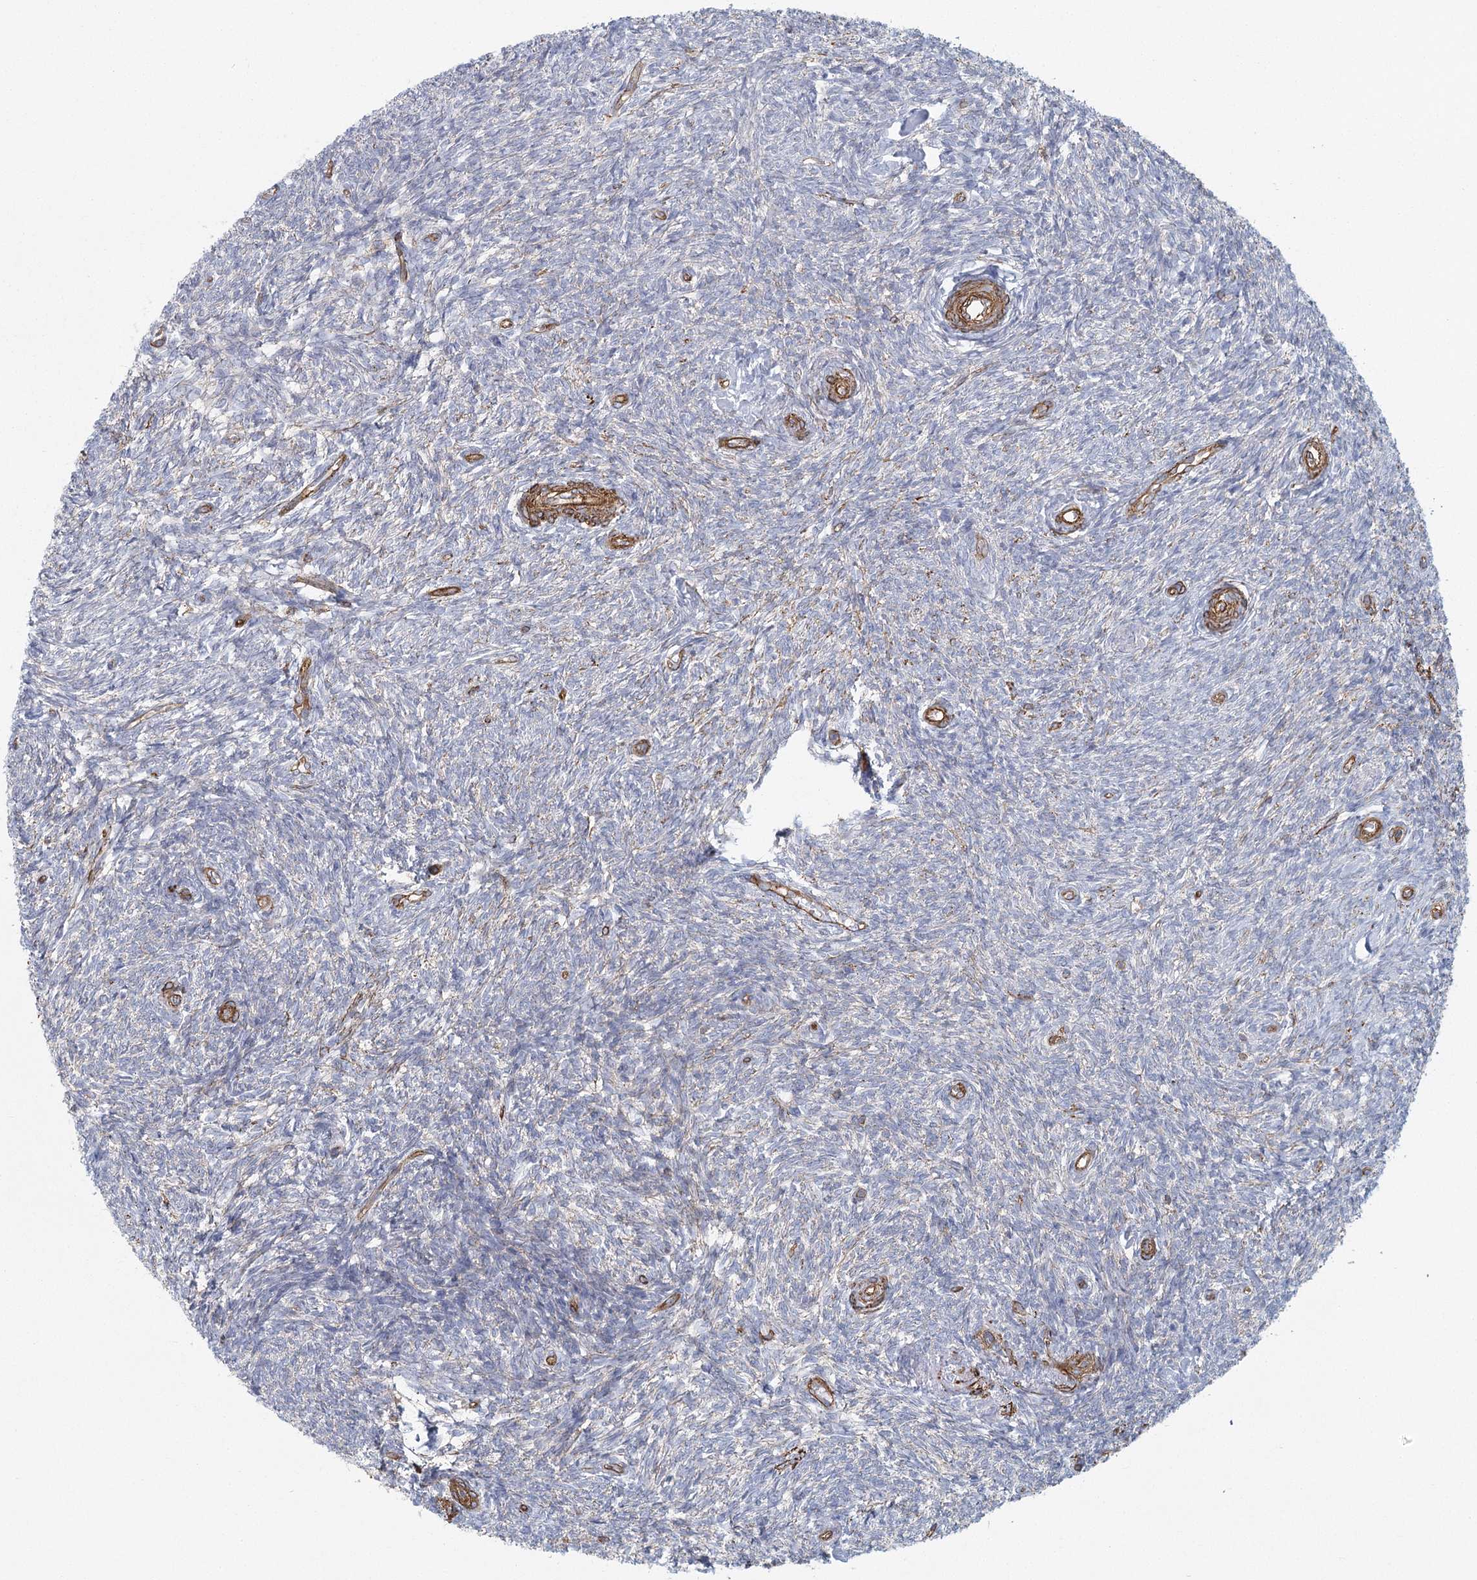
{"staining": {"intensity": "negative", "quantity": "none", "location": "none"}, "tissue": "ovary", "cell_type": "Ovarian stroma cells", "image_type": "normal", "snomed": [{"axis": "morphology", "description": "Normal tissue, NOS"}, {"axis": "topography", "description": "Ovary"}], "caption": "Immunohistochemical staining of benign human ovary demonstrates no significant expression in ovarian stroma cells.", "gene": "IFT46", "patient": {"sex": "female", "age": 44}}